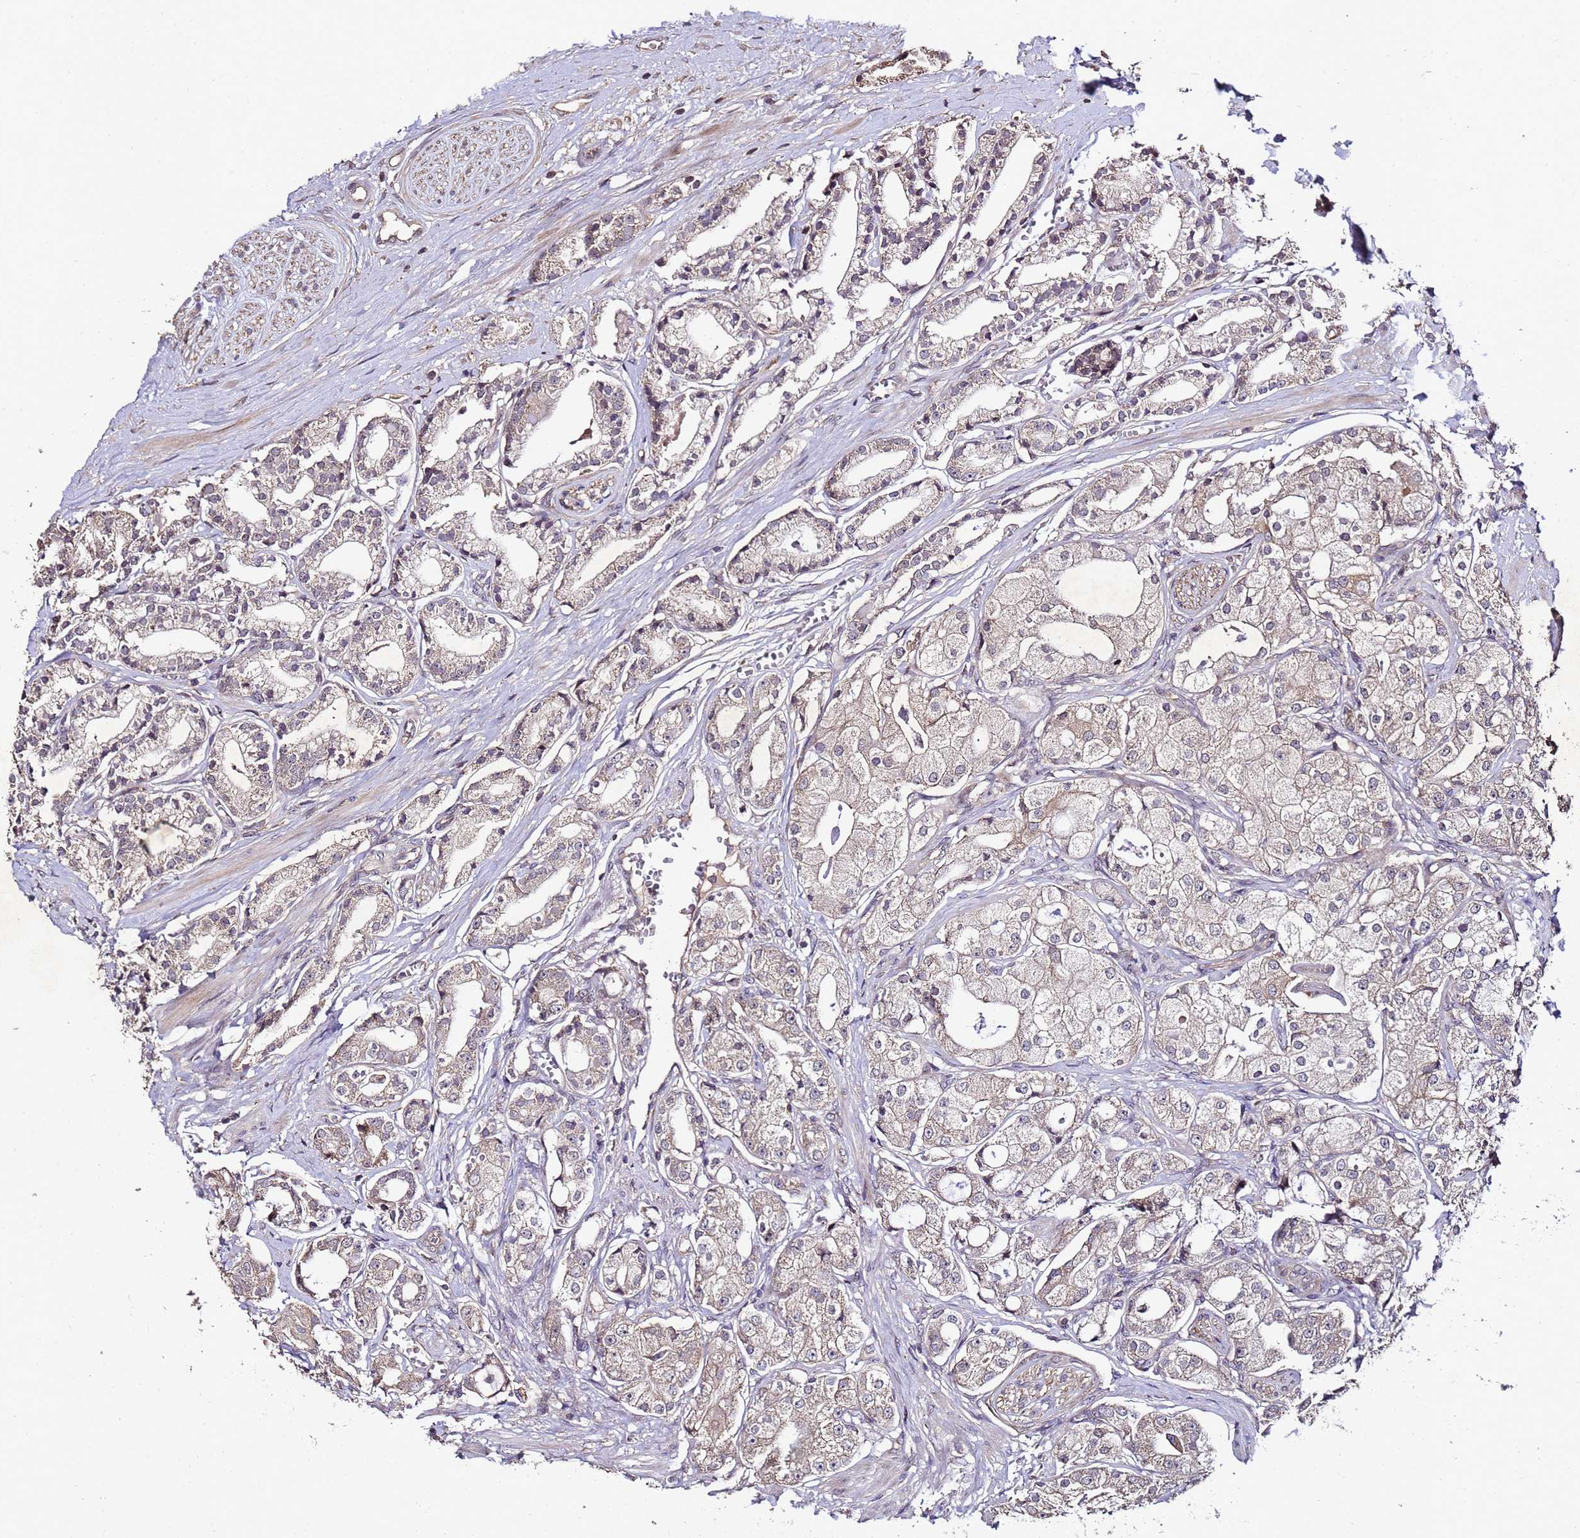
{"staining": {"intensity": "weak", "quantity": "<25%", "location": "cytoplasmic/membranous"}, "tissue": "prostate cancer", "cell_type": "Tumor cells", "image_type": "cancer", "snomed": [{"axis": "morphology", "description": "Adenocarcinoma, High grade"}, {"axis": "topography", "description": "Prostate"}], "caption": "DAB (3,3'-diaminobenzidine) immunohistochemical staining of human prostate cancer (high-grade adenocarcinoma) exhibits no significant positivity in tumor cells.", "gene": "PRODH", "patient": {"sex": "male", "age": 71}}